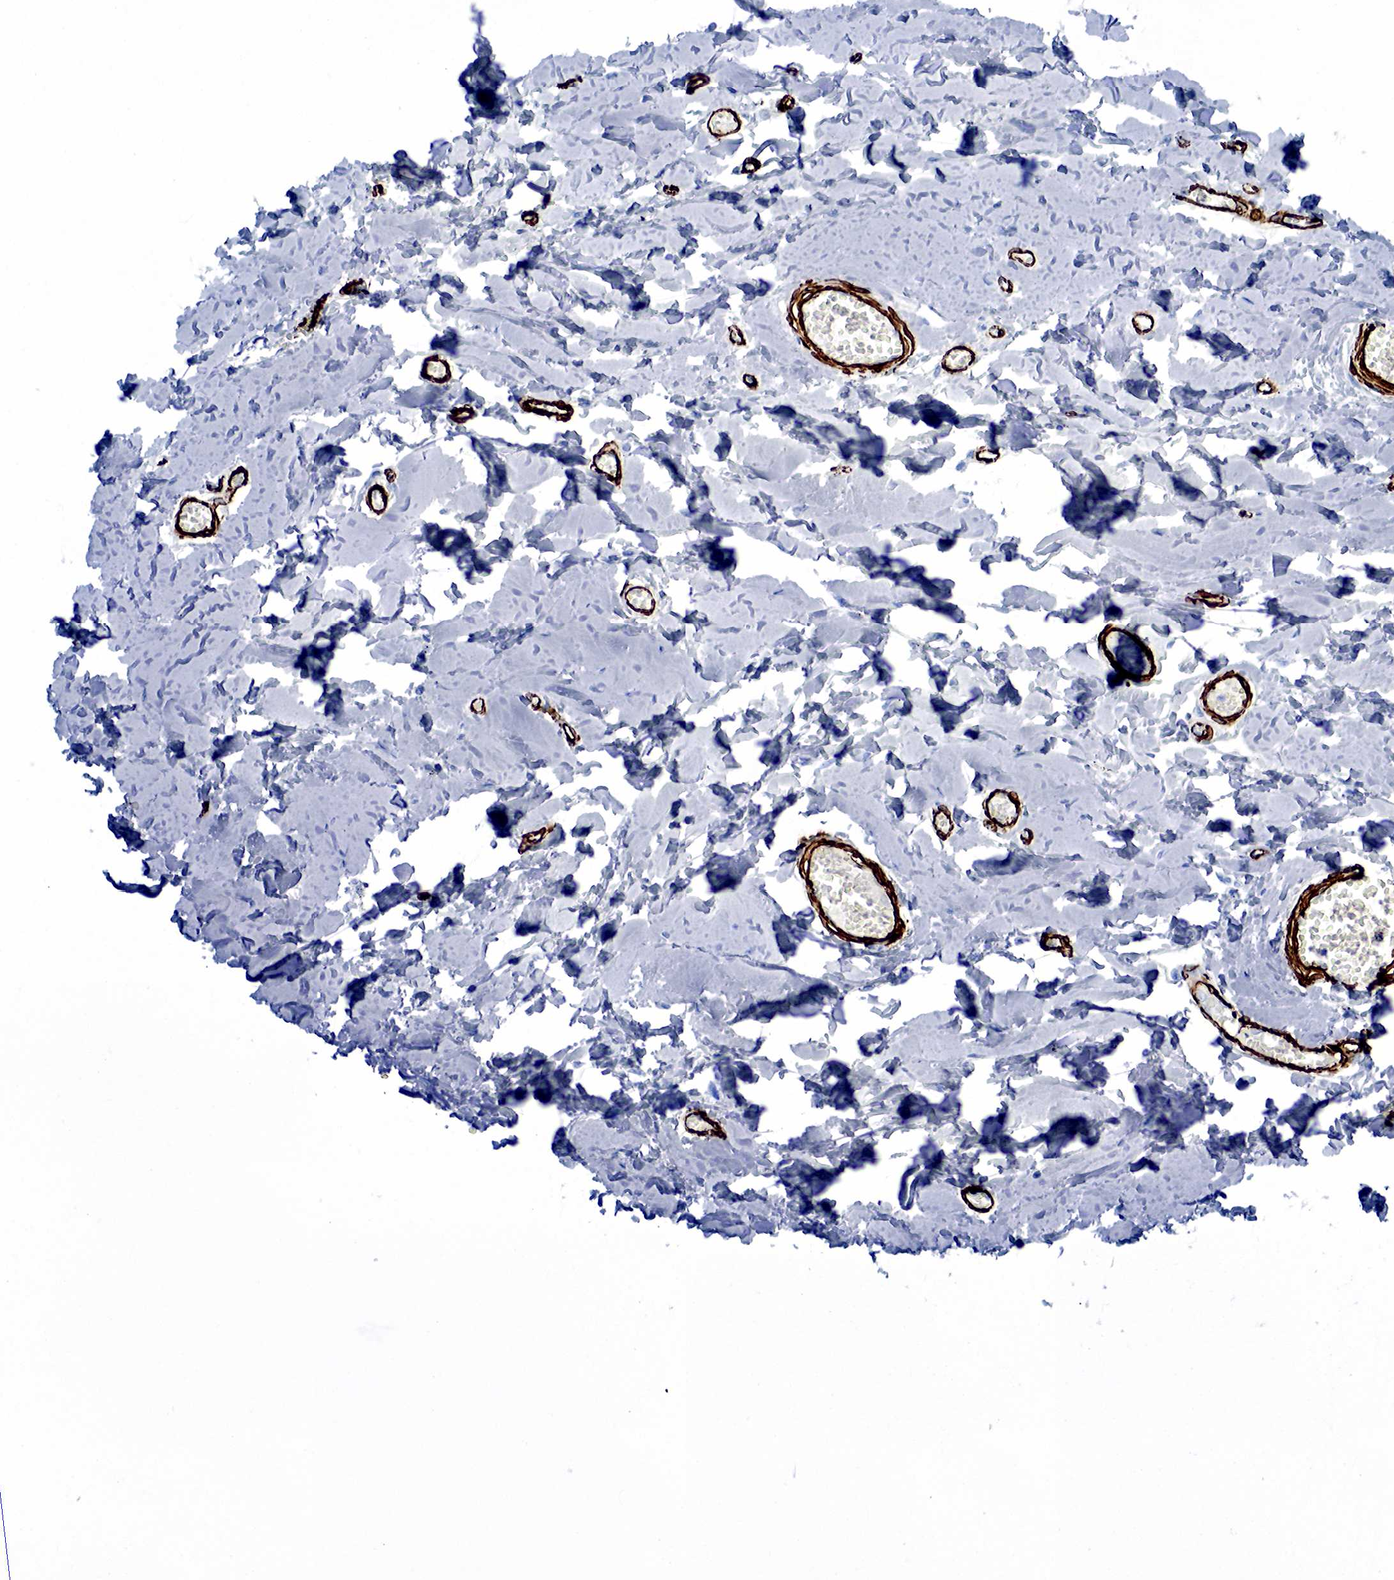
{"staining": {"intensity": "negative", "quantity": "none", "location": "none"}, "tissue": "adipose tissue", "cell_type": "Adipocytes", "image_type": "normal", "snomed": [{"axis": "morphology", "description": "Normal tissue, NOS"}, {"axis": "morphology", "description": "Sarcoma, NOS"}, {"axis": "topography", "description": "Skin"}, {"axis": "topography", "description": "Soft tissue"}], "caption": "The image demonstrates no staining of adipocytes in unremarkable adipose tissue. Nuclei are stained in blue.", "gene": "ACTA2", "patient": {"sex": "female", "age": 51}}